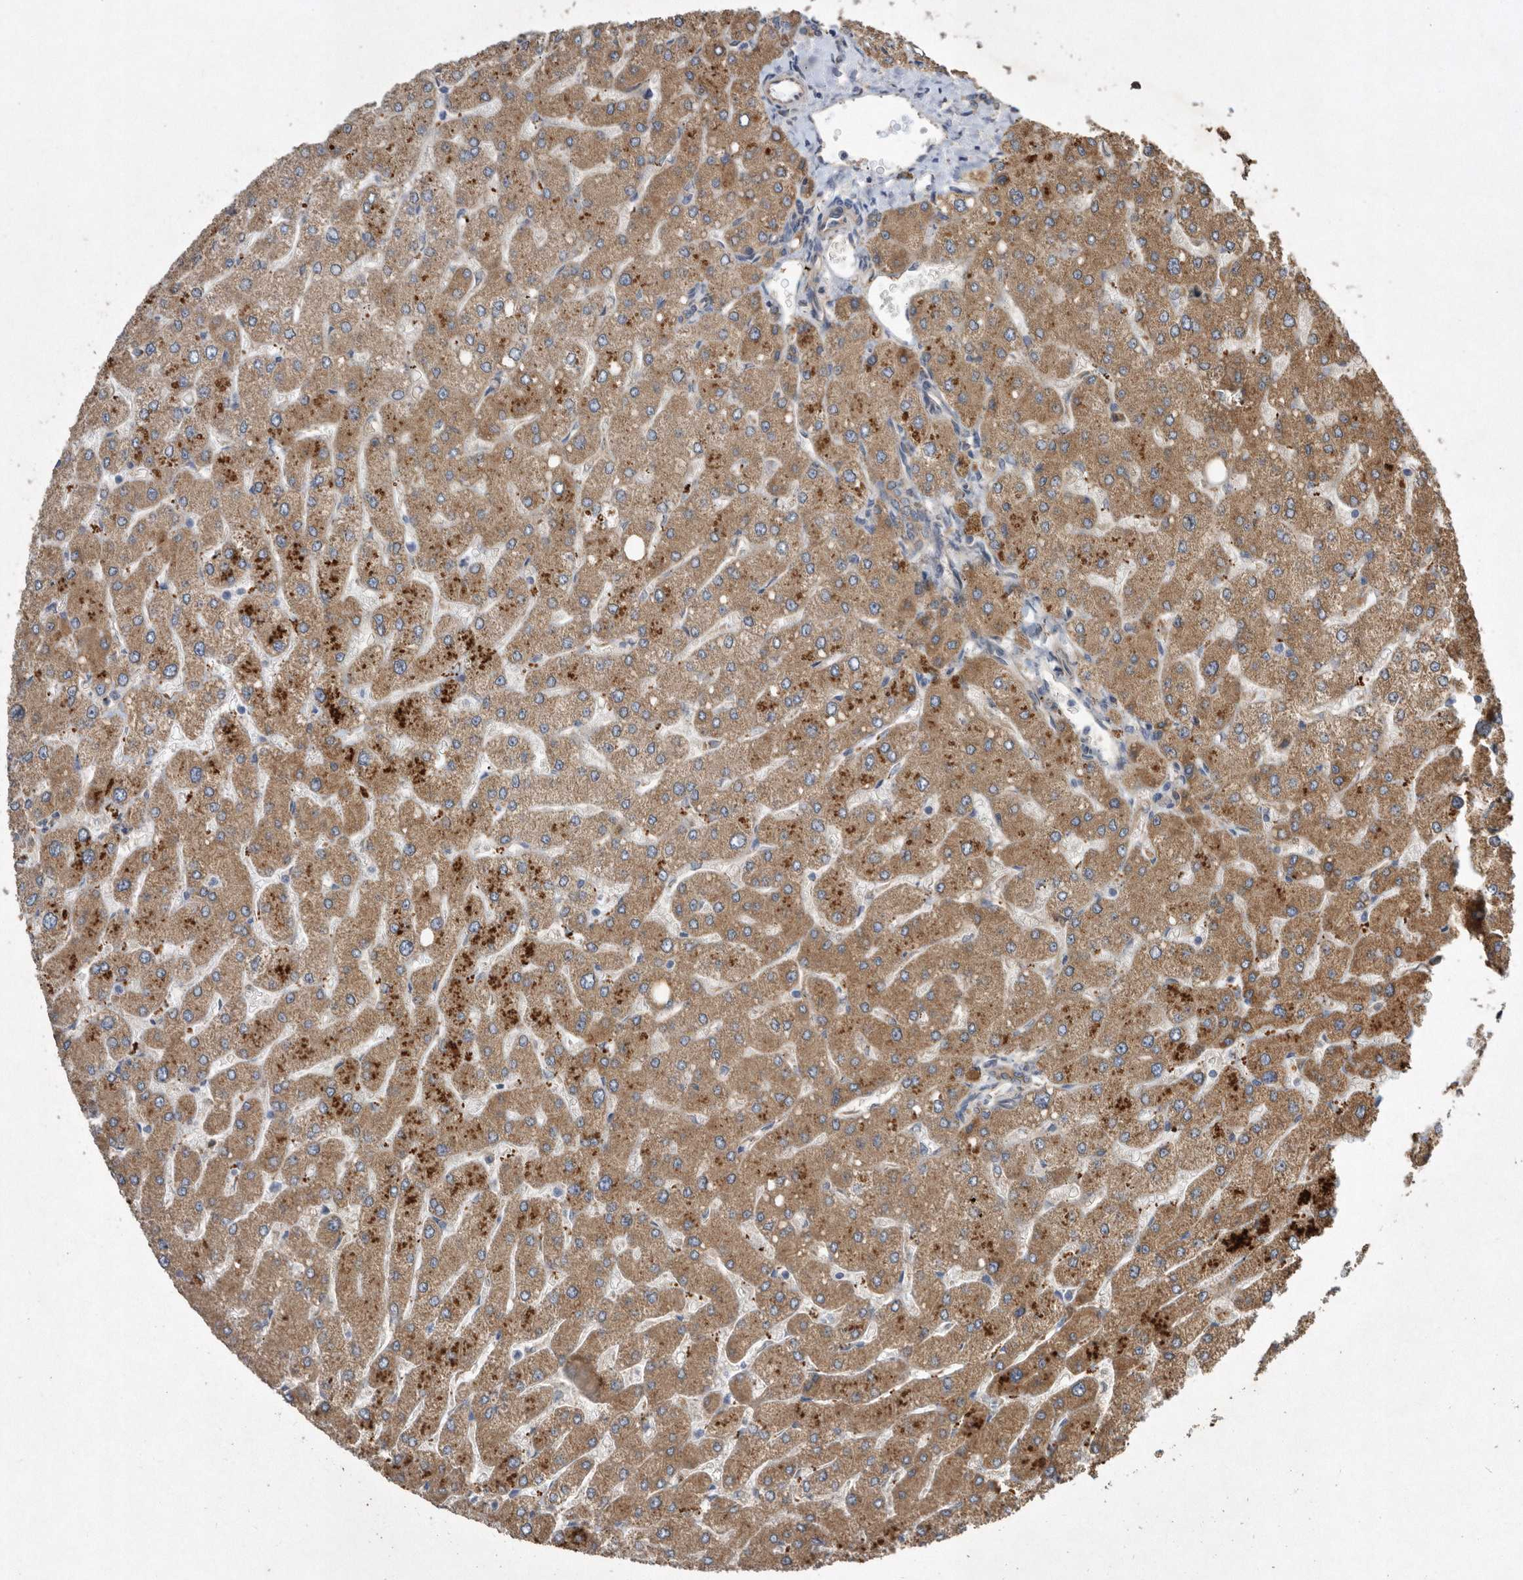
{"staining": {"intensity": "weak", "quantity": ">75%", "location": "cytoplasmic/membranous"}, "tissue": "liver", "cell_type": "Cholangiocytes", "image_type": "normal", "snomed": [{"axis": "morphology", "description": "Normal tissue, NOS"}, {"axis": "topography", "description": "Liver"}], "caption": "An image of liver stained for a protein shows weak cytoplasmic/membranous brown staining in cholangiocytes. Immunohistochemistry (ihc) stains the protein of interest in brown and the nuclei are stained blue.", "gene": "PON2", "patient": {"sex": "male", "age": 55}}